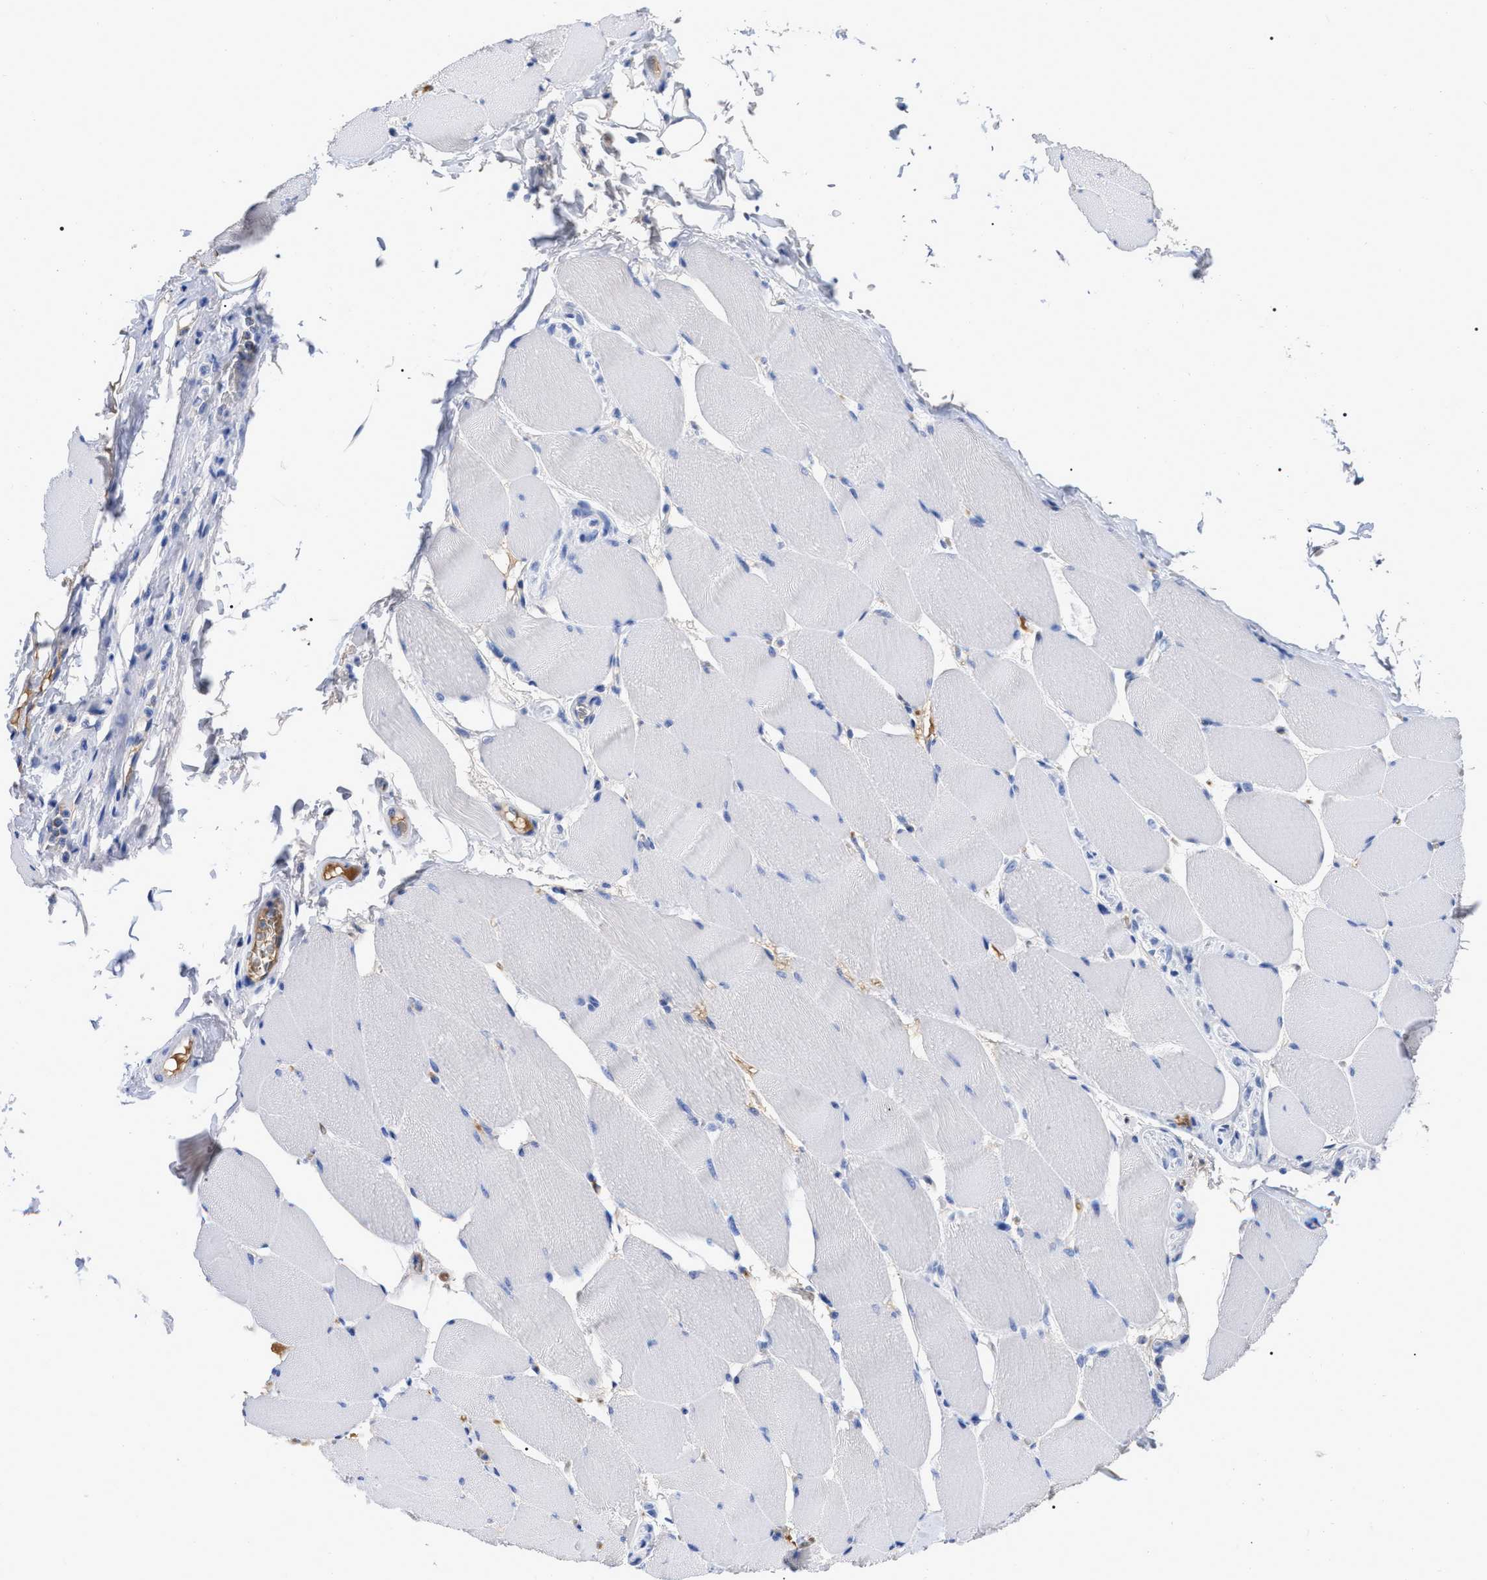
{"staining": {"intensity": "negative", "quantity": "none", "location": "none"}, "tissue": "skeletal muscle", "cell_type": "Myocytes", "image_type": "normal", "snomed": [{"axis": "morphology", "description": "Normal tissue, NOS"}, {"axis": "topography", "description": "Skeletal muscle"}], "caption": "Immunohistochemical staining of normal skeletal muscle reveals no significant expression in myocytes. The staining is performed using DAB (3,3'-diaminobenzidine) brown chromogen with nuclei counter-stained in using hematoxylin.", "gene": "IGHV5", "patient": {"sex": "male", "age": 62}}